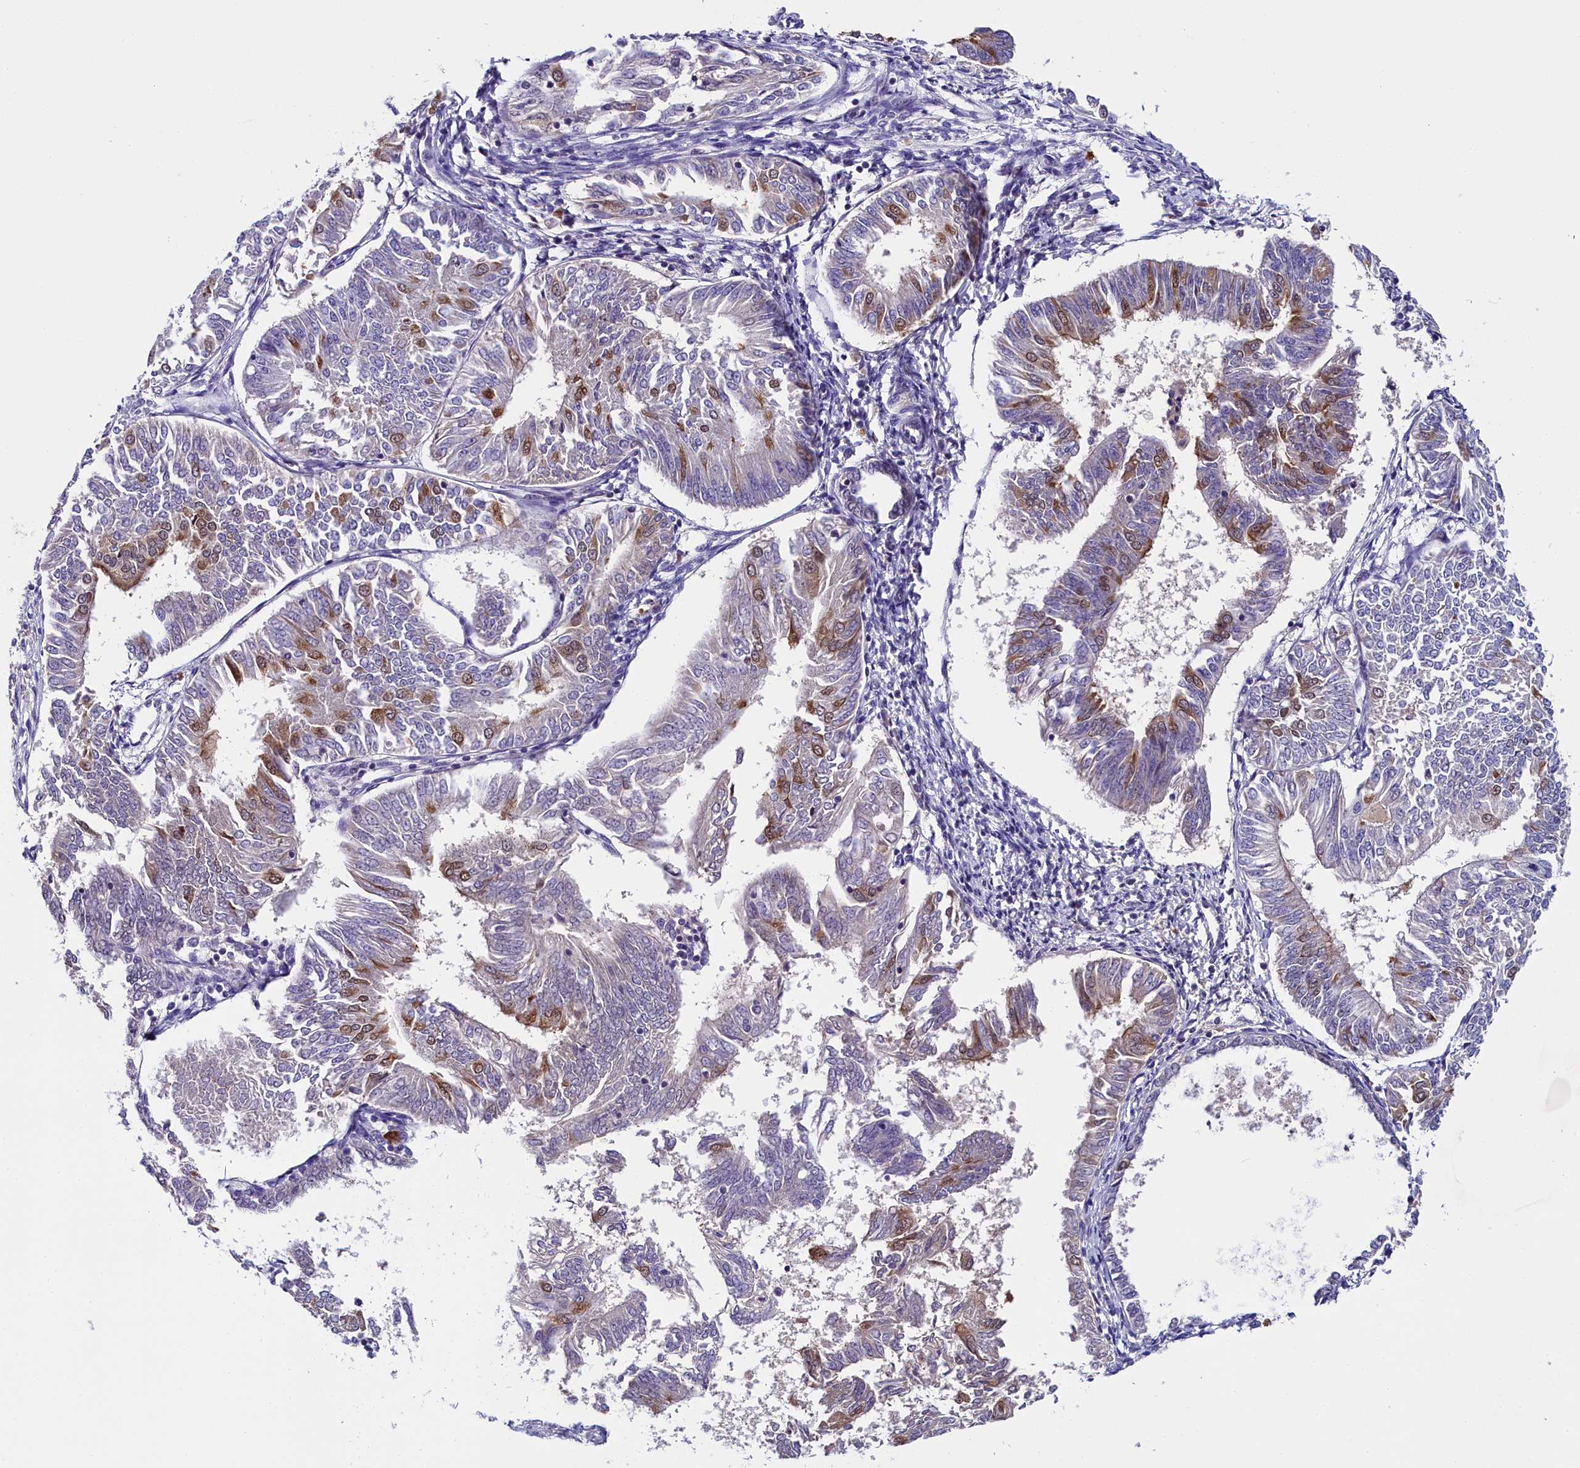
{"staining": {"intensity": "moderate", "quantity": "<25%", "location": "cytoplasmic/membranous,nuclear"}, "tissue": "endometrial cancer", "cell_type": "Tumor cells", "image_type": "cancer", "snomed": [{"axis": "morphology", "description": "Adenocarcinoma, NOS"}, {"axis": "topography", "description": "Endometrium"}], "caption": "Immunohistochemistry of human endometrial cancer displays low levels of moderate cytoplasmic/membranous and nuclear positivity in approximately <25% of tumor cells.", "gene": "ENKD1", "patient": {"sex": "female", "age": 58}}